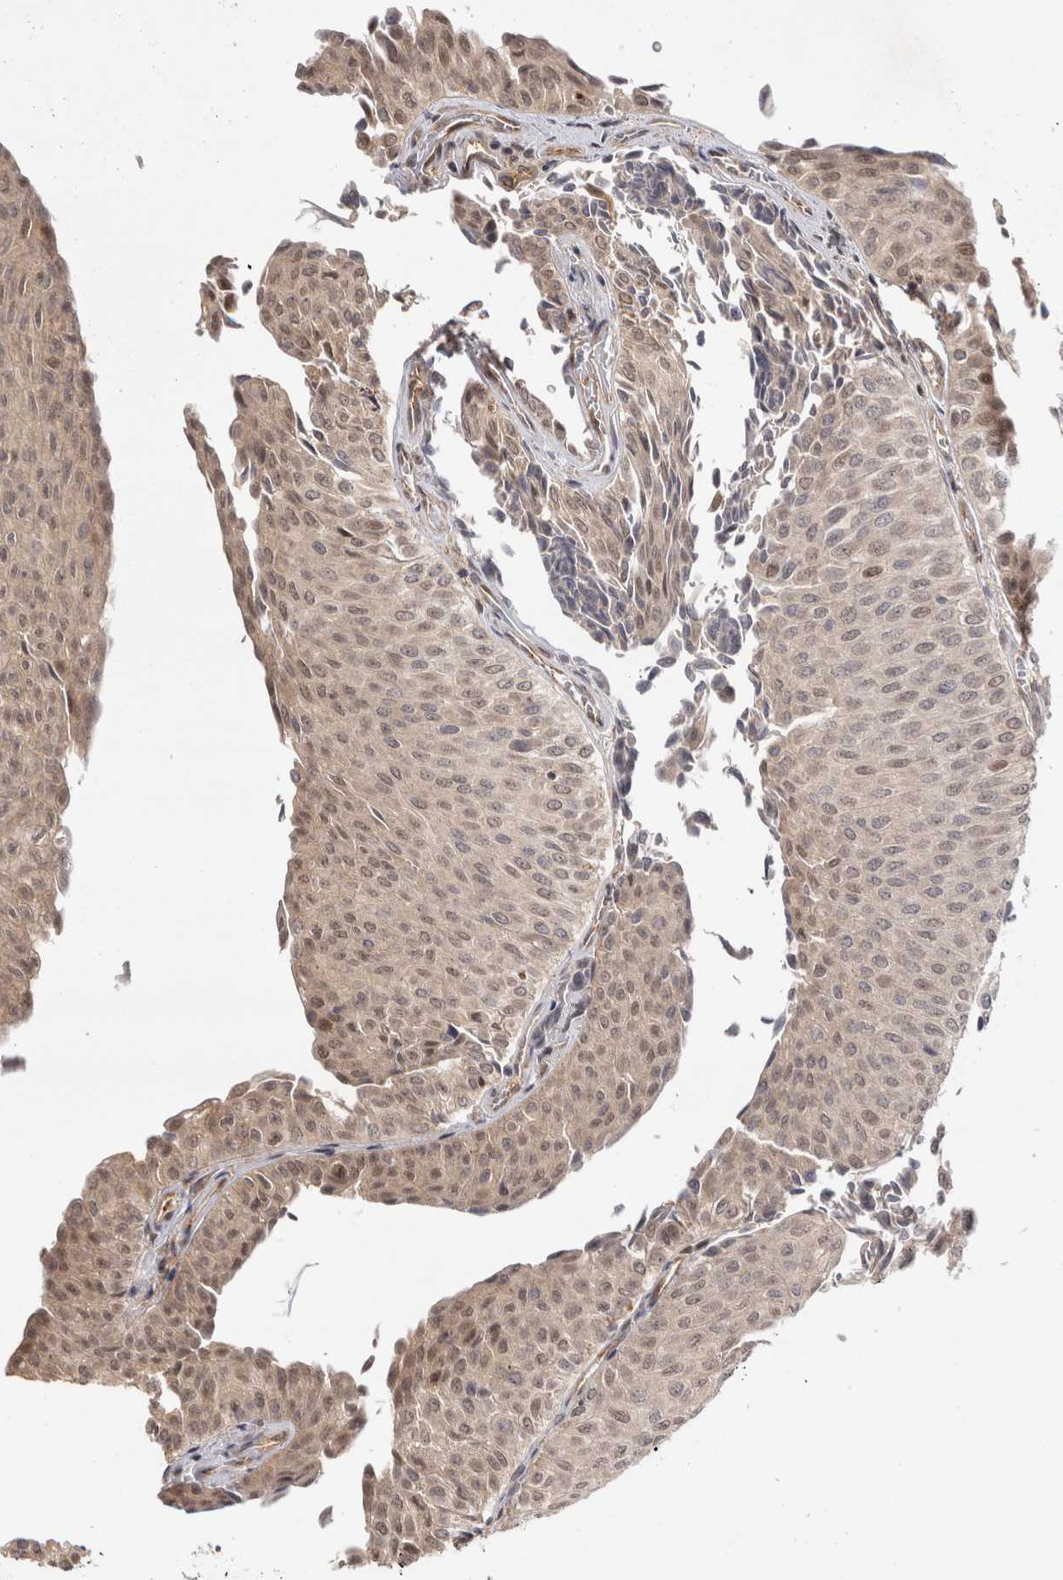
{"staining": {"intensity": "weak", "quantity": "25%-75%", "location": "nuclear"}, "tissue": "urothelial cancer", "cell_type": "Tumor cells", "image_type": "cancer", "snomed": [{"axis": "morphology", "description": "Urothelial carcinoma, Low grade"}, {"axis": "topography", "description": "Urinary bladder"}], "caption": "IHC staining of urothelial cancer, which exhibits low levels of weak nuclear expression in approximately 25%-75% of tumor cells indicating weak nuclear protein expression. The staining was performed using DAB (brown) for protein detection and nuclei were counterstained in hematoxylin (blue).", "gene": "ZNF318", "patient": {"sex": "male", "age": 78}}